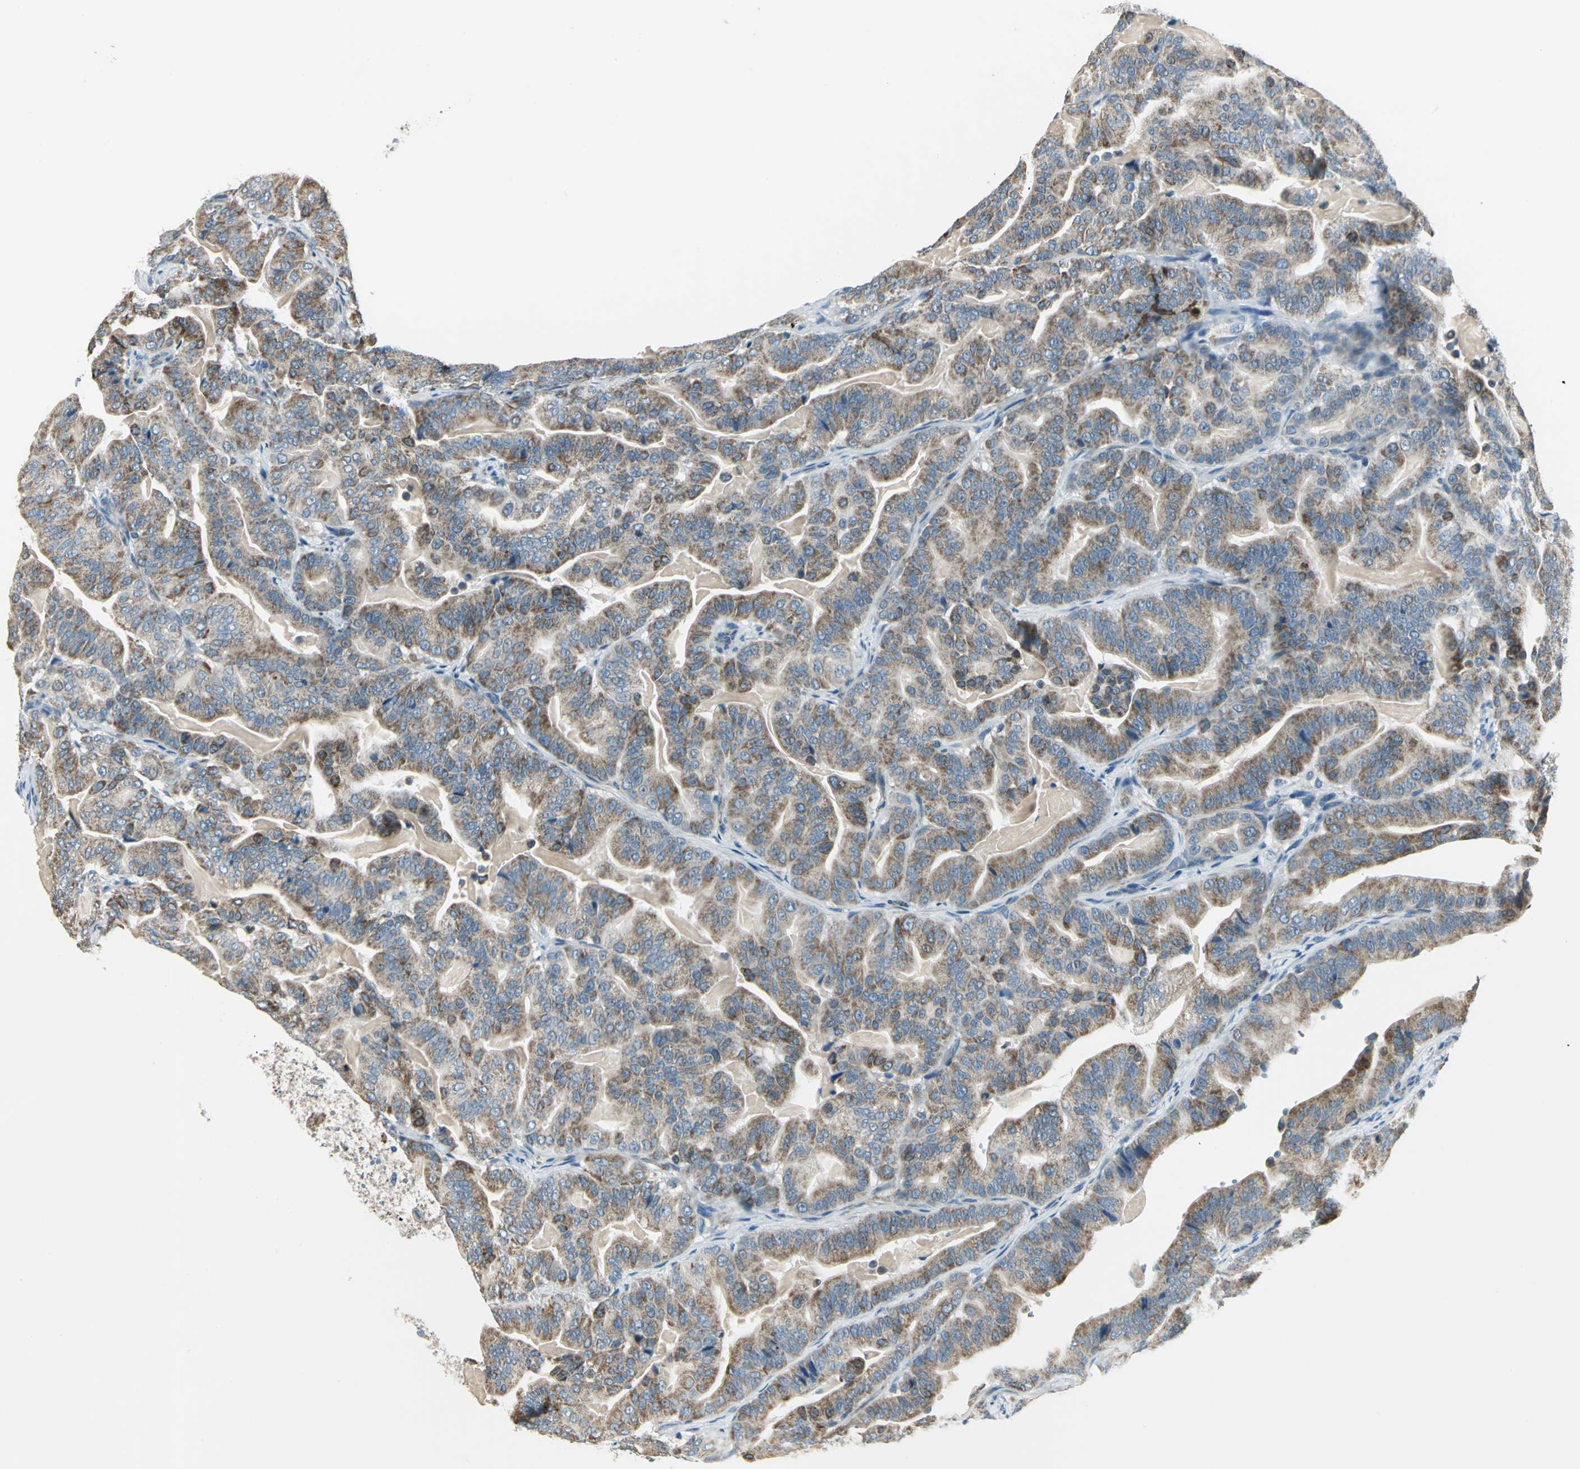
{"staining": {"intensity": "moderate", "quantity": ">75%", "location": "cytoplasmic/membranous"}, "tissue": "pancreatic cancer", "cell_type": "Tumor cells", "image_type": "cancer", "snomed": [{"axis": "morphology", "description": "Adenocarcinoma, NOS"}, {"axis": "topography", "description": "Pancreas"}], "caption": "Adenocarcinoma (pancreatic) was stained to show a protein in brown. There is medium levels of moderate cytoplasmic/membranous expression in approximately >75% of tumor cells.", "gene": "ACADM", "patient": {"sex": "male", "age": 63}}